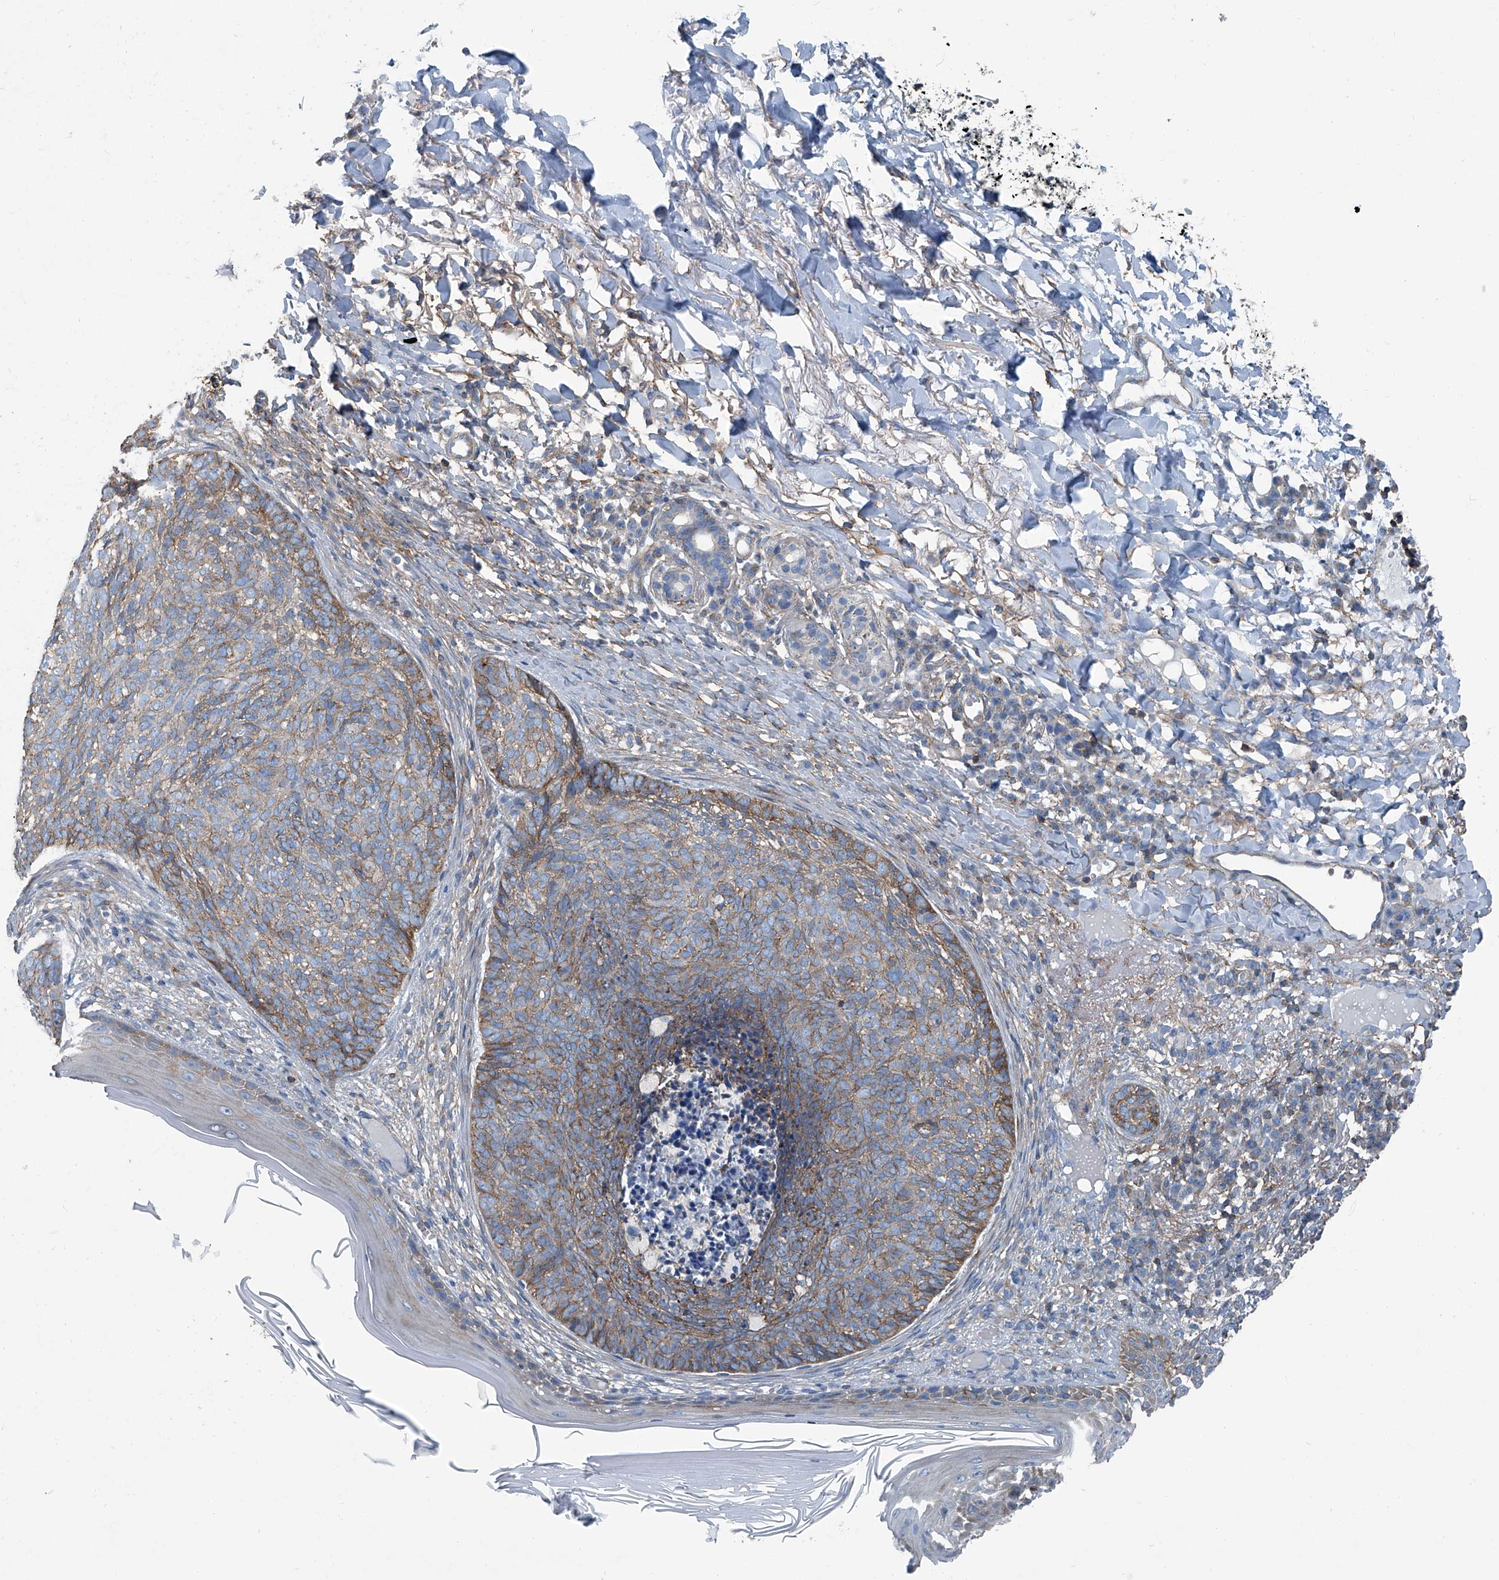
{"staining": {"intensity": "moderate", "quantity": ">75%", "location": "cytoplasmic/membranous"}, "tissue": "skin cancer", "cell_type": "Tumor cells", "image_type": "cancer", "snomed": [{"axis": "morphology", "description": "Basal cell carcinoma"}, {"axis": "topography", "description": "Skin"}], "caption": "A micrograph of skin basal cell carcinoma stained for a protein shows moderate cytoplasmic/membranous brown staining in tumor cells. Immunohistochemistry stains the protein of interest in brown and the nuclei are stained blue.", "gene": "SEPTIN7", "patient": {"sex": "male", "age": 85}}